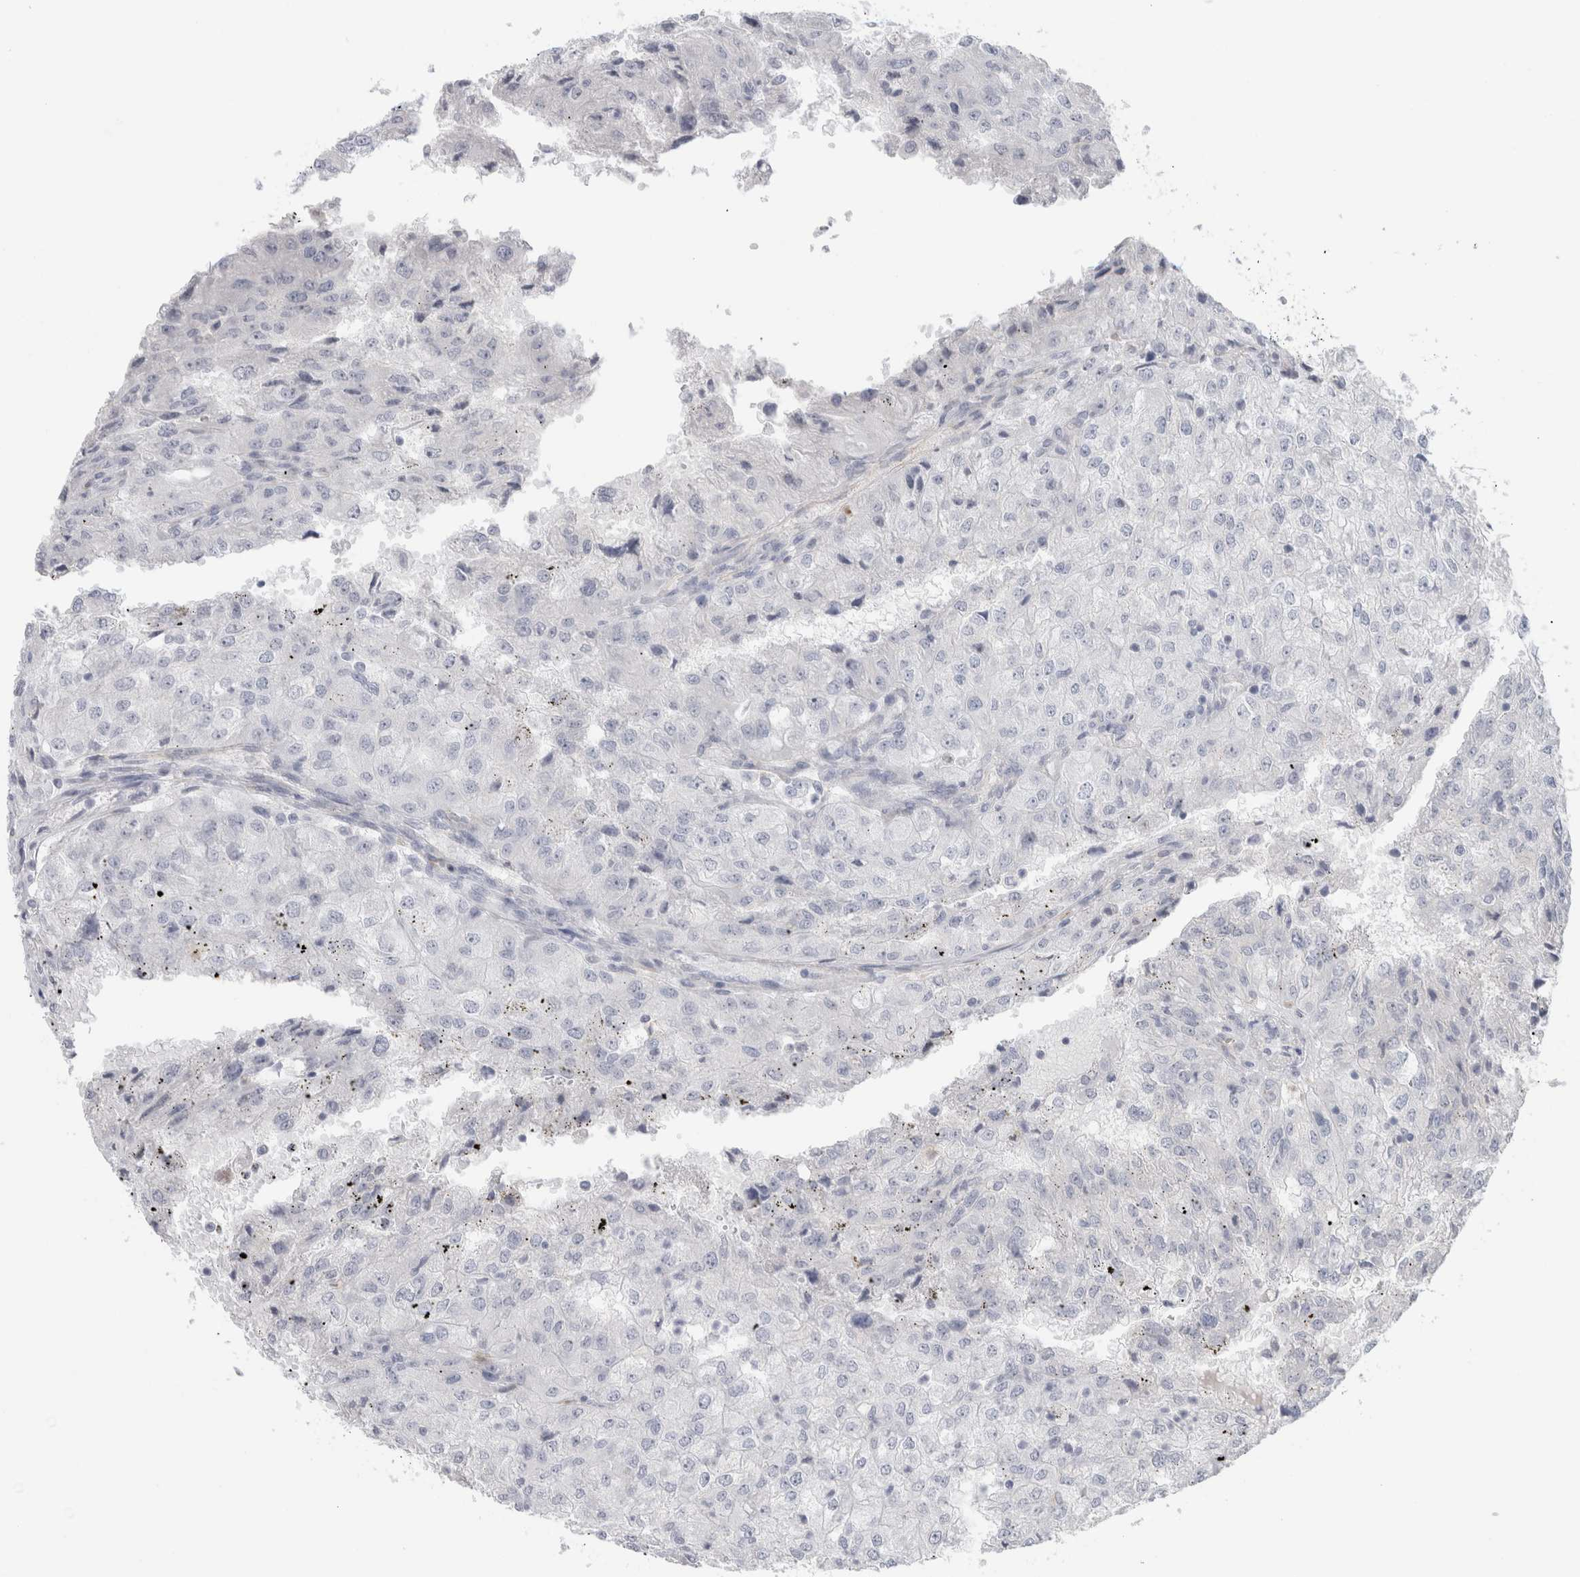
{"staining": {"intensity": "negative", "quantity": "none", "location": "none"}, "tissue": "renal cancer", "cell_type": "Tumor cells", "image_type": "cancer", "snomed": [{"axis": "morphology", "description": "Adenocarcinoma, NOS"}, {"axis": "topography", "description": "Kidney"}], "caption": "Immunohistochemical staining of renal cancer (adenocarcinoma) demonstrates no significant staining in tumor cells. Brightfield microscopy of immunohistochemistry stained with DAB (brown) and hematoxylin (blue), captured at high magnification.", "gene": "ANKMY1", "patient": {"sex": "female", "age": 54}}